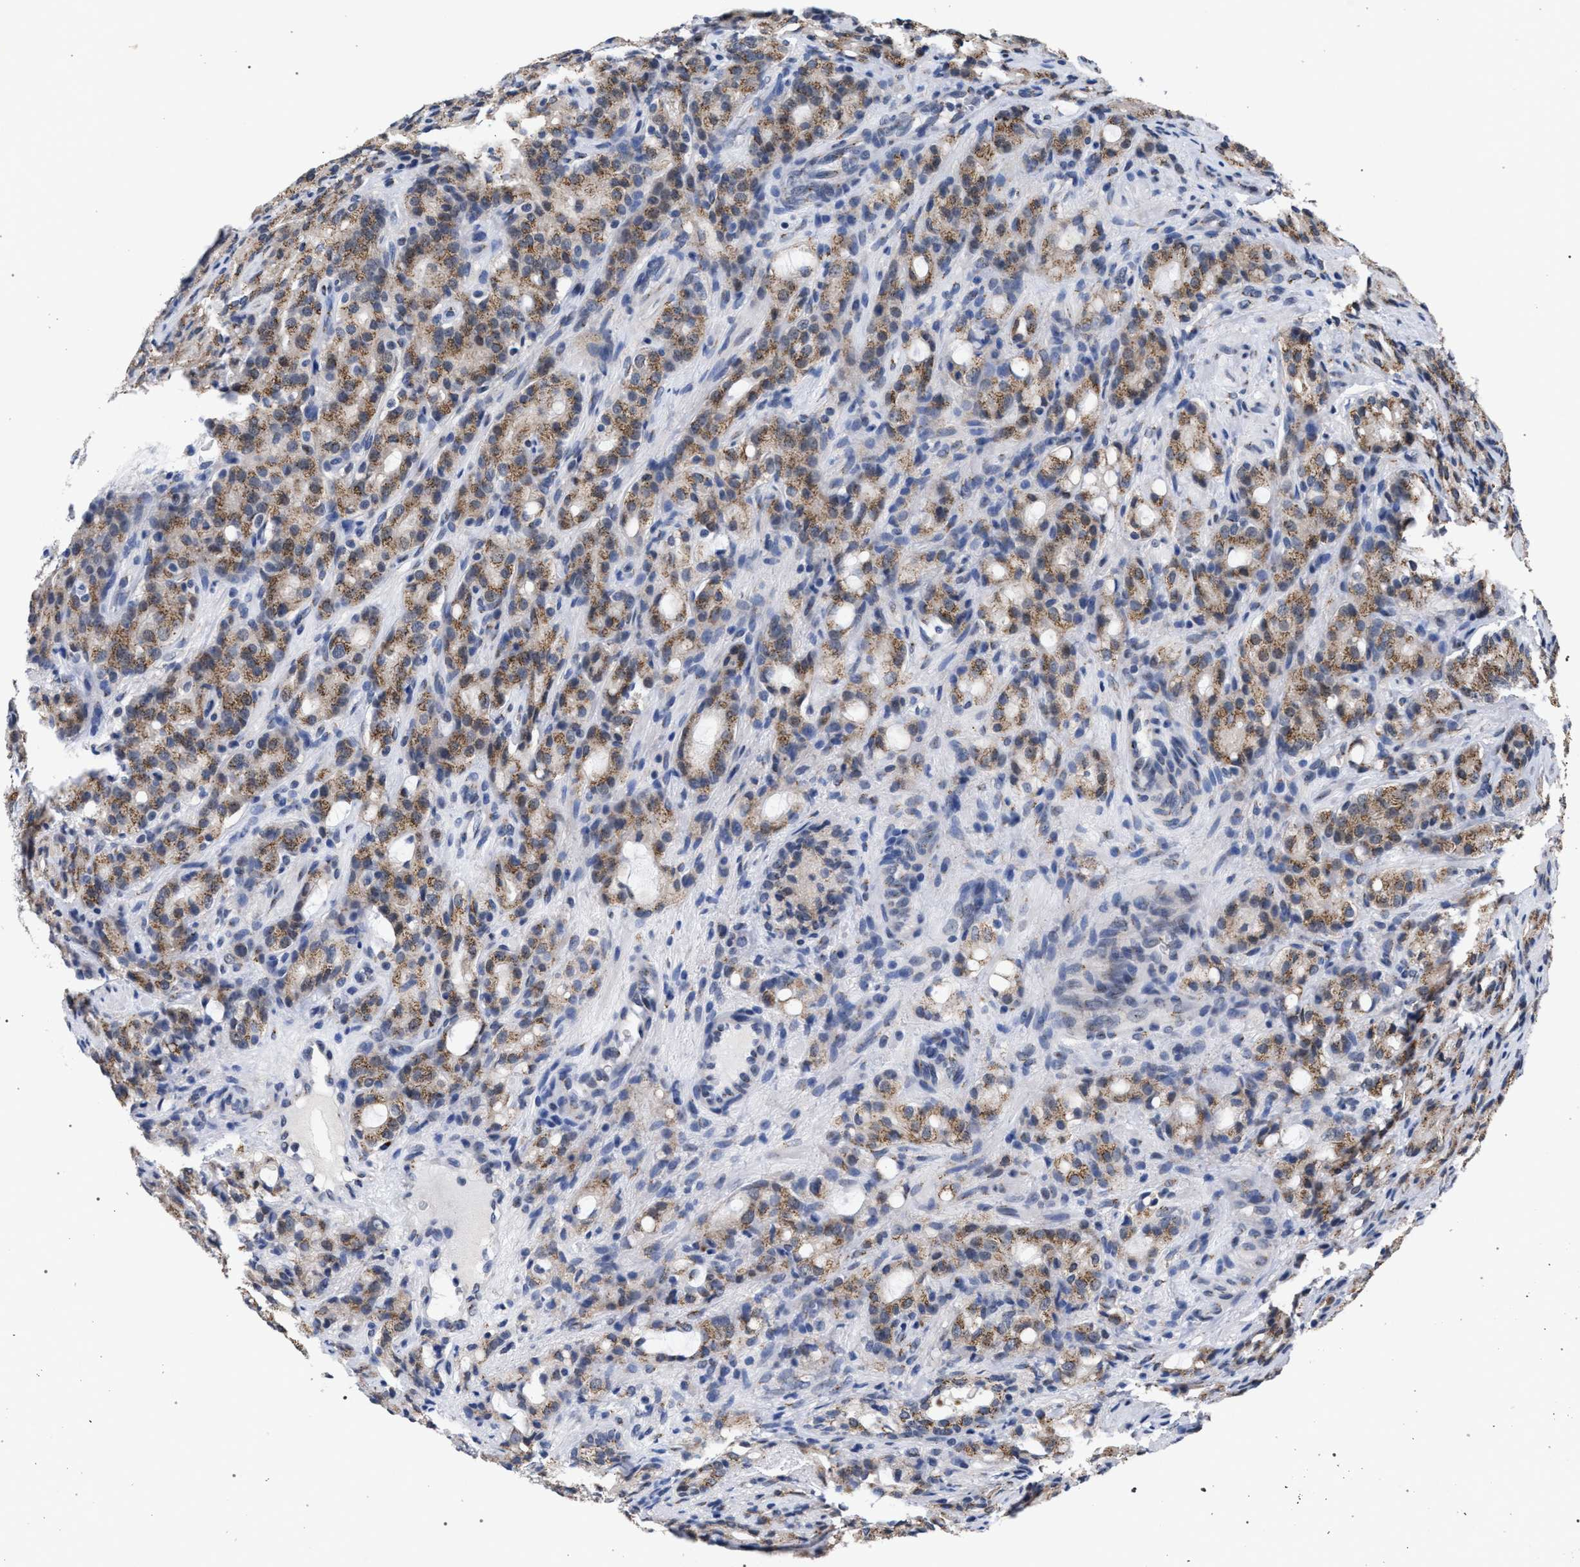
{"staining": {"intensity": "moderate", "quantity": ">75%", "location": "cytoplasmic/membranous"}, "tissue": "prostate cancer", "cell_type": "Tumor cells", "image_type": "cancer", "snomed": [{"axis": "morphology", "description": "Adenocarcinoma, High grade"}, {"axis": "topography", "description": "Prostate"}], "caption": "Protein analysis of prostate cancer (adenocarcinoma (high-grade)) tissue displays moderate cytoplasmic/membranous staining in approximately >75% of tumor cells.", "gene": "GOLGA2", "patient": {"sex": "male", "age": 72}}